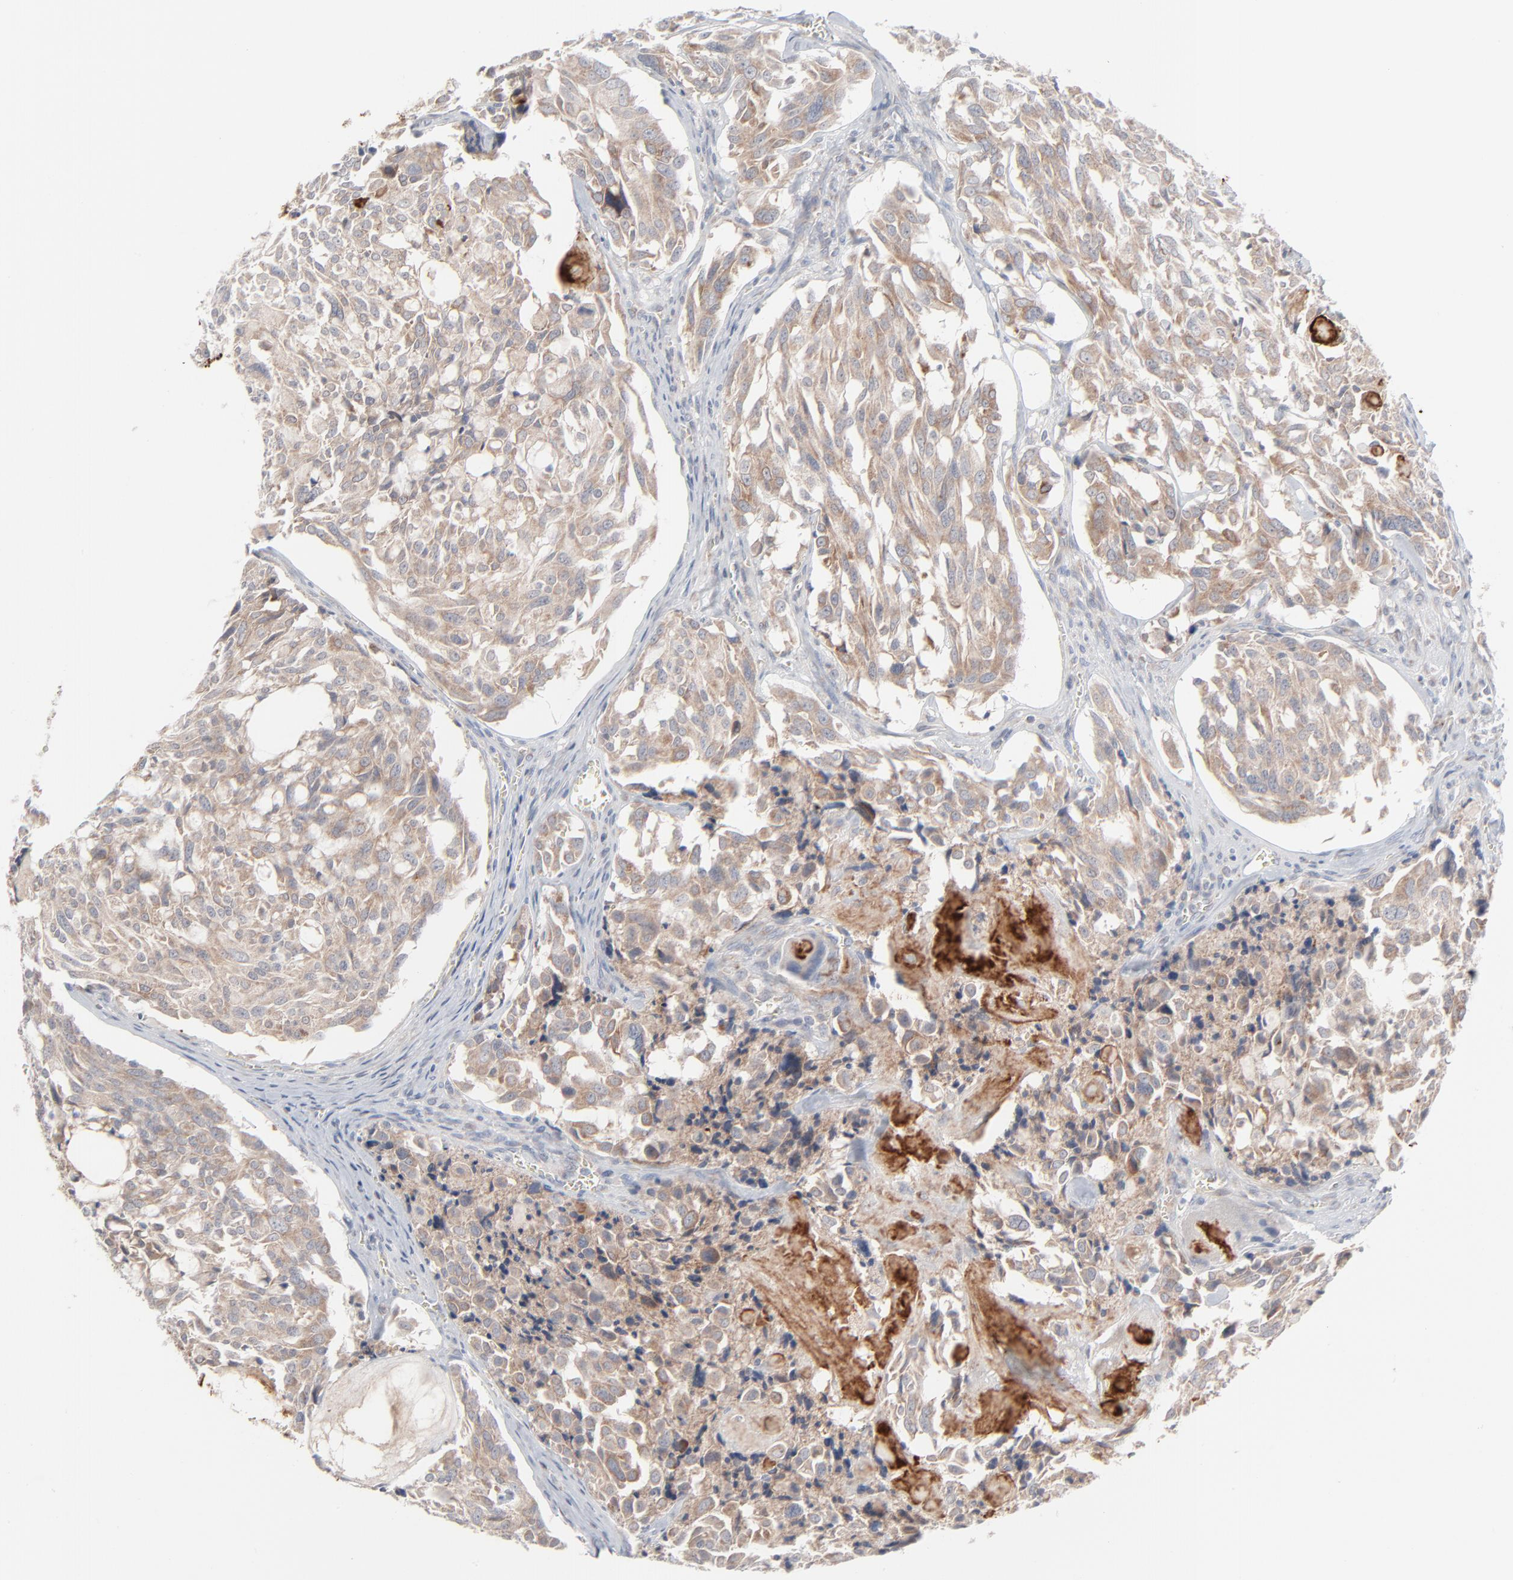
{"staining": {"intensity": "weak", "quantity": ">75%", "location": "cytoplasmic/membranous"}, "tissue": "thyroid cancer", "cell_type": "Tumor cells", "image_type": "cancer", "snomed": [{"axis": "morphology", "description": "Carcinoma, NOS"}, {"axis": "morphology", "description": "Carcinoid, malignant, NOS"}, {"axis": "topography", "description": "Thyroid gland"}], "caption": "A low amount of weak cytoplasmic/membranous positivity is present in about >75% of tumor cells in carcinoma (thyroid) tissue.", "gene": "KDSR", "patient": {"sex": "male", "age": 33}}